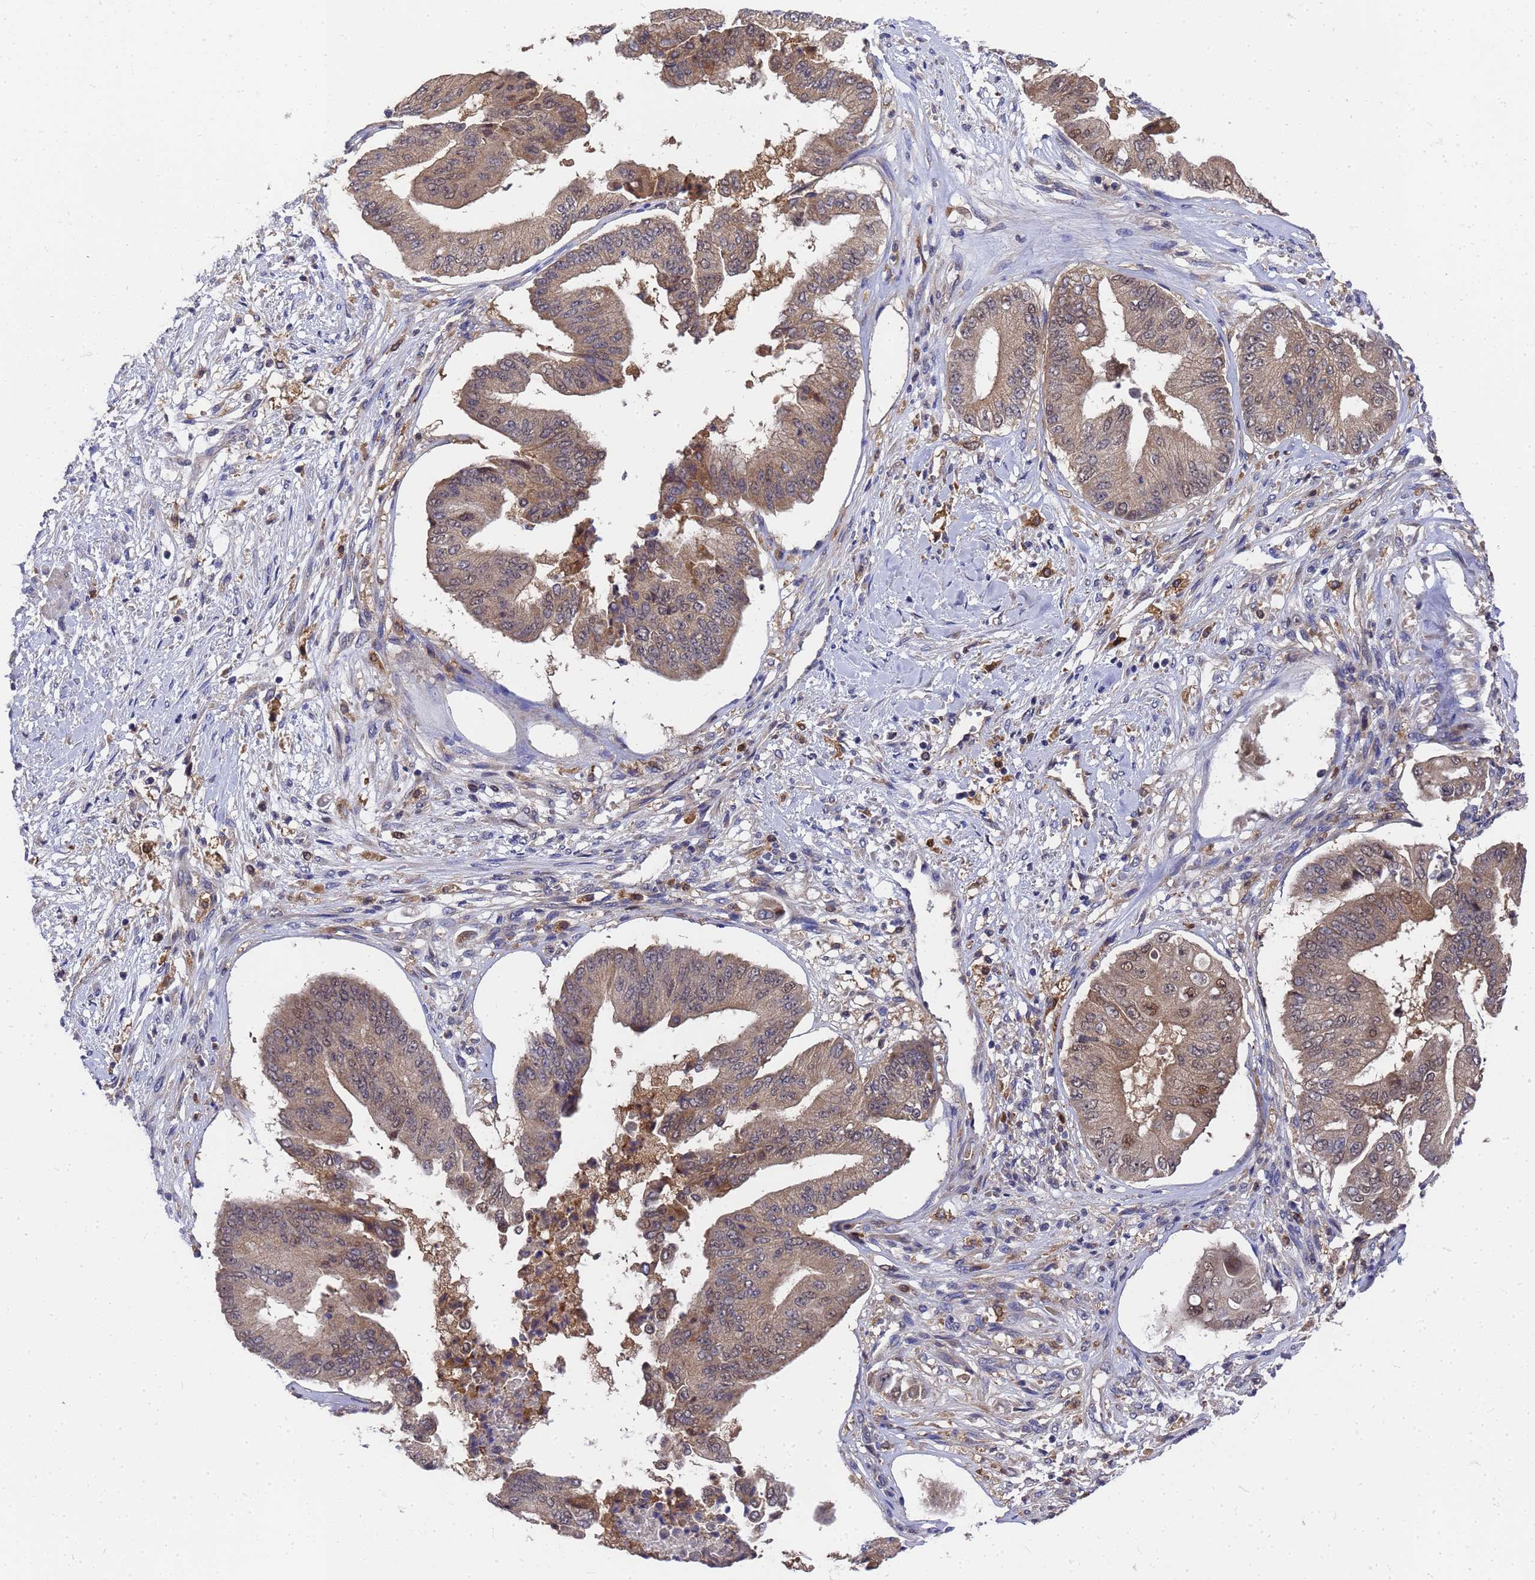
{"staining": {"intensity": "moderate", "quantity": ">75%", "location": "cytoplasmic/membranous"}, "tissue": "pancreatic cancer", "cell_type": "Tumor cells", "image_type": "cancer", "snomed": [{"axis": "morphology", "description": "Adenocarcinoma, NOS"}, {"axis": "topography", "description": "Pancreas"}], "caption": "Protein staining of pancreatic cancer tissue exhibits moderate cytoplasmic/membranous staining in about >75% of tumor cells.", "gene": "SLC35E2B", "patient": {"sex": "female", "age": 77}}